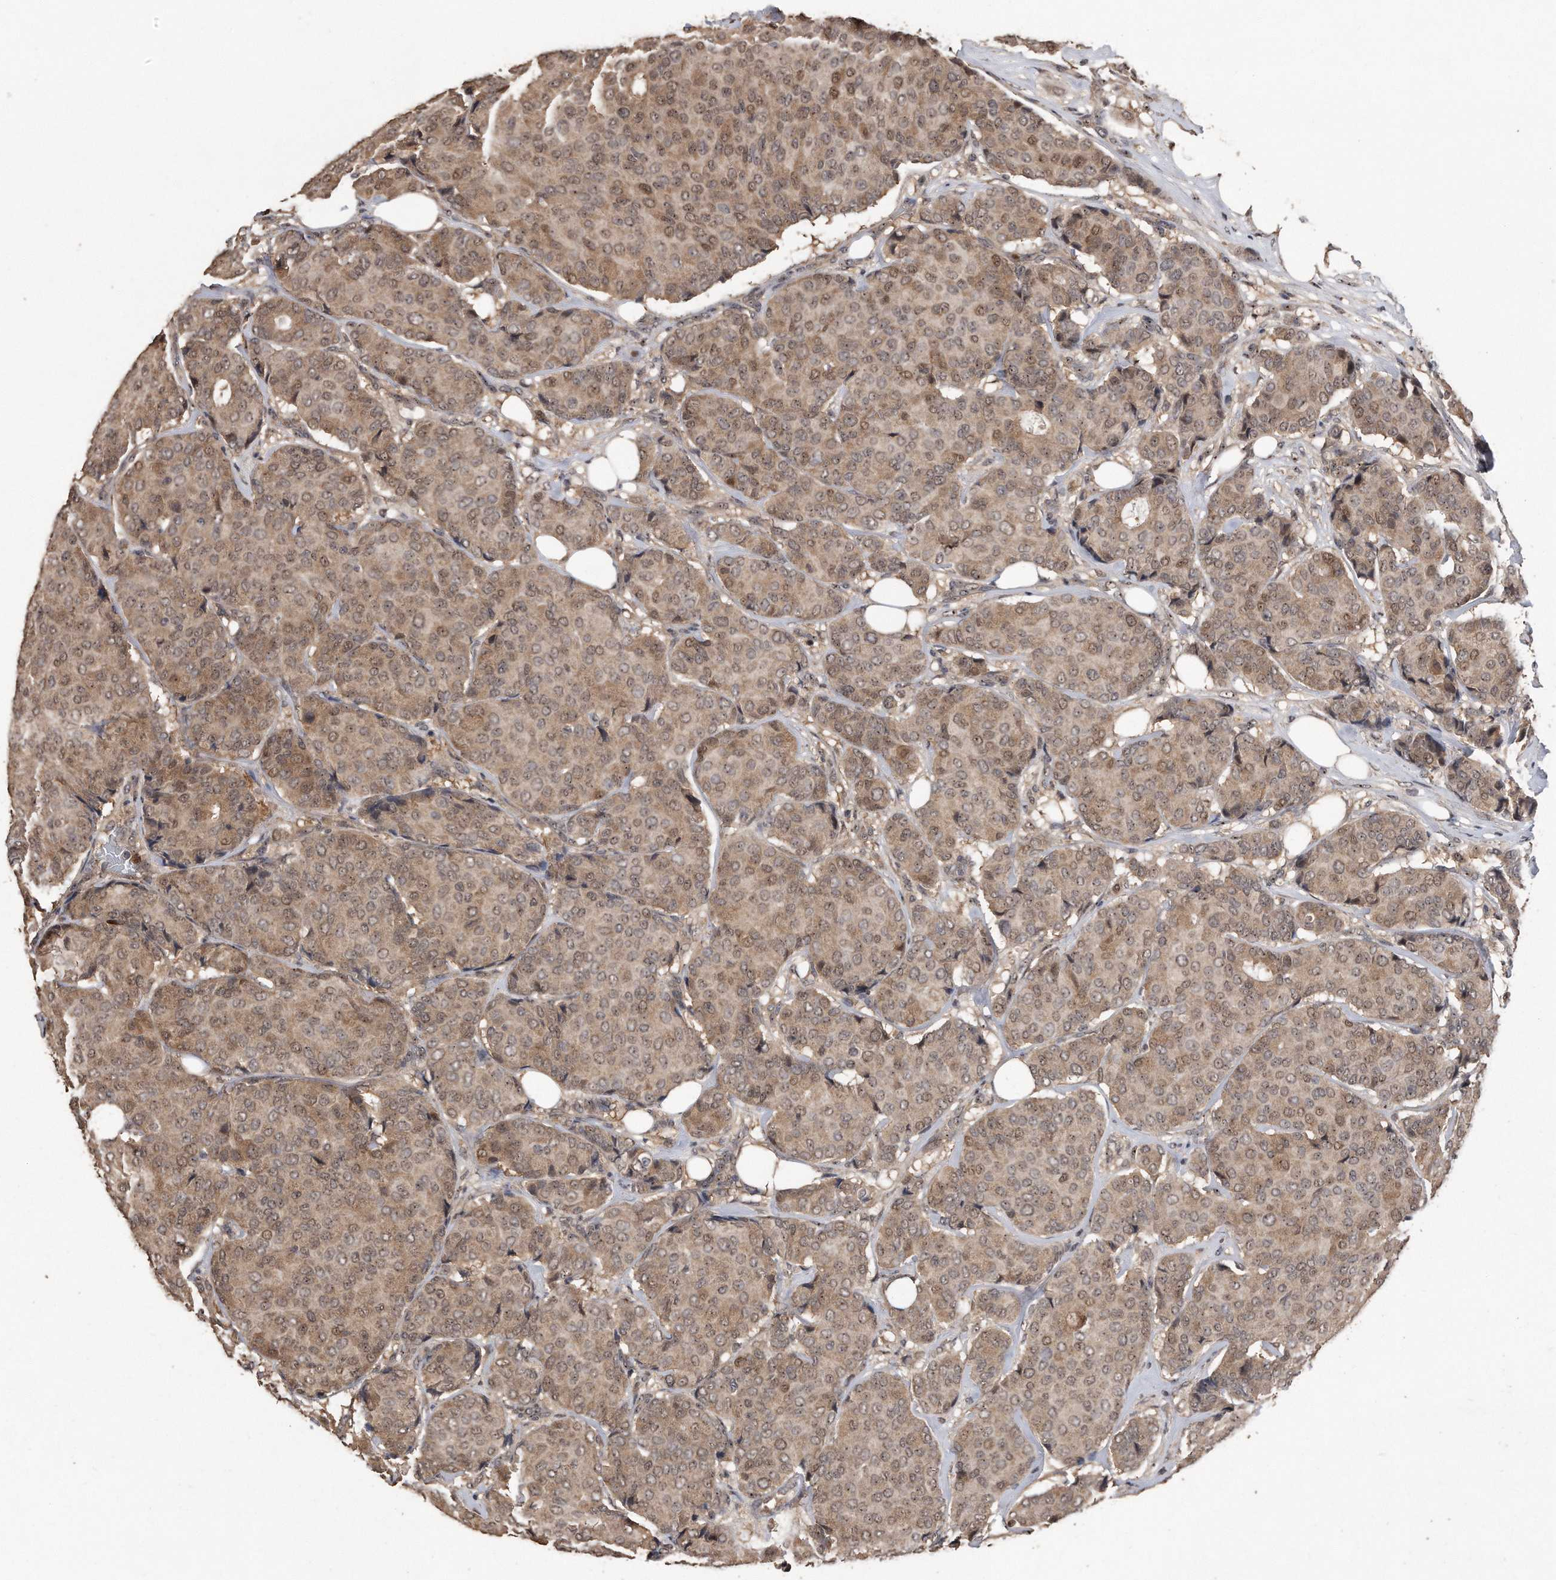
{"staining": {"intensity": "moderate", "quantity": ">75%", "location": "cytoplasmic/membranous,nuclear"}, "tissue": "breast cancer", "cell_type": "Tumor cells", "image_type": "cancer", "snomed": [{"axis": "morphology", "description": "Duct carcinoma"}, {"axis": "topography", "description": "Breast"}], "caption": "A medium amount of moderate cytoplasmic/membranous and nuclear positivity is present in approximately >75% of tumor cells in breast intraductal carcinoma tissue.", "gene": "PELO", "patient": {"sex": "female", "age": 75}}